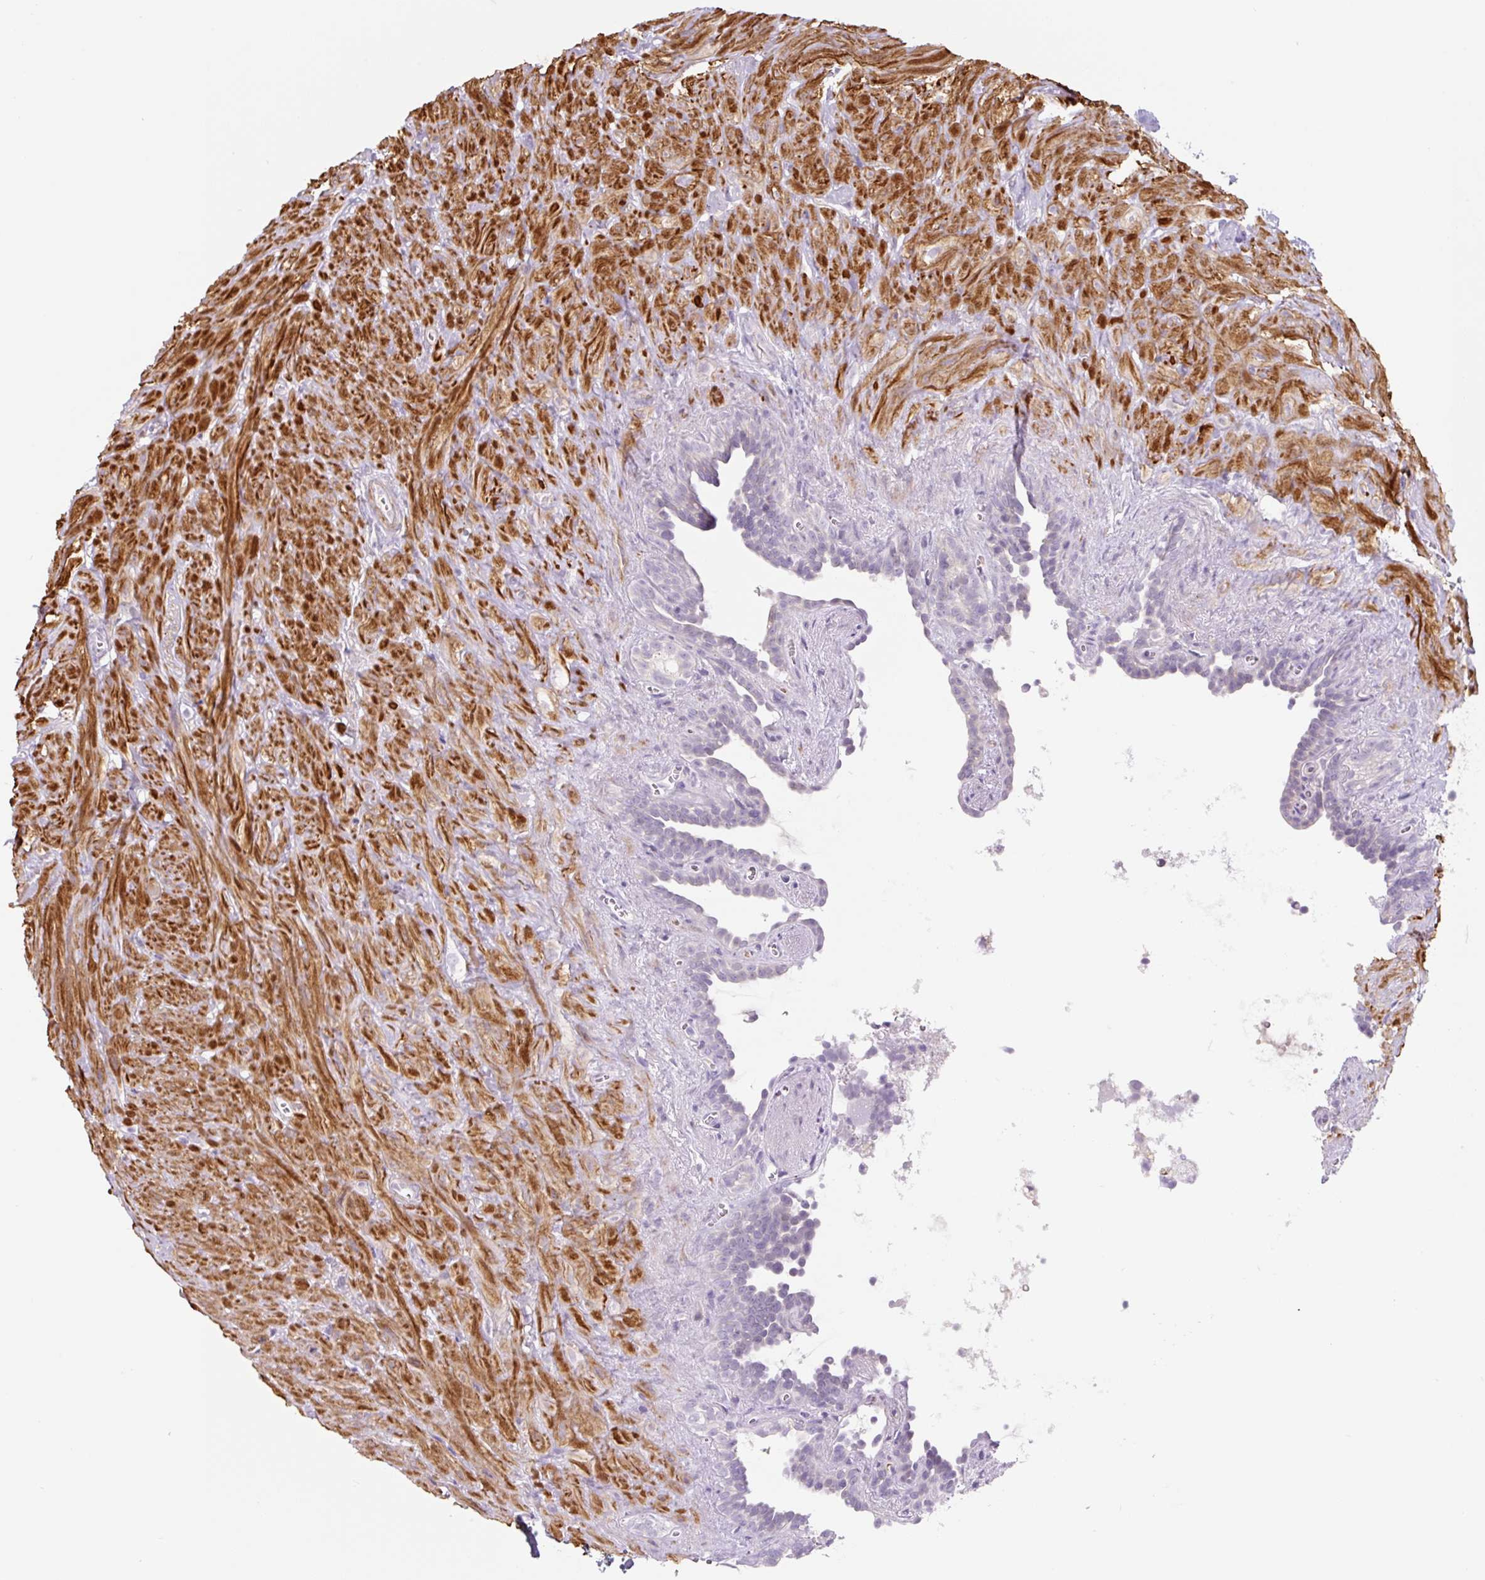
{"staining": {"intensity": "negative", "quantity": "none", "location": "none"}, "tissue": "seminal vesicle", "cell_type": "Glandular cells", "image_type": "normal", "snomed": [{"axis": "morphology", "description": "Normal tissue, NOS"}, {"axis": "topography", "description": "Seminal veicle"}], "caption": "The photomicrograph reveals no staining of glandular cells in unremarkable seminal vesicle.", "gene": "CCL25", "patient": {"sex": "male", "age": 76}}